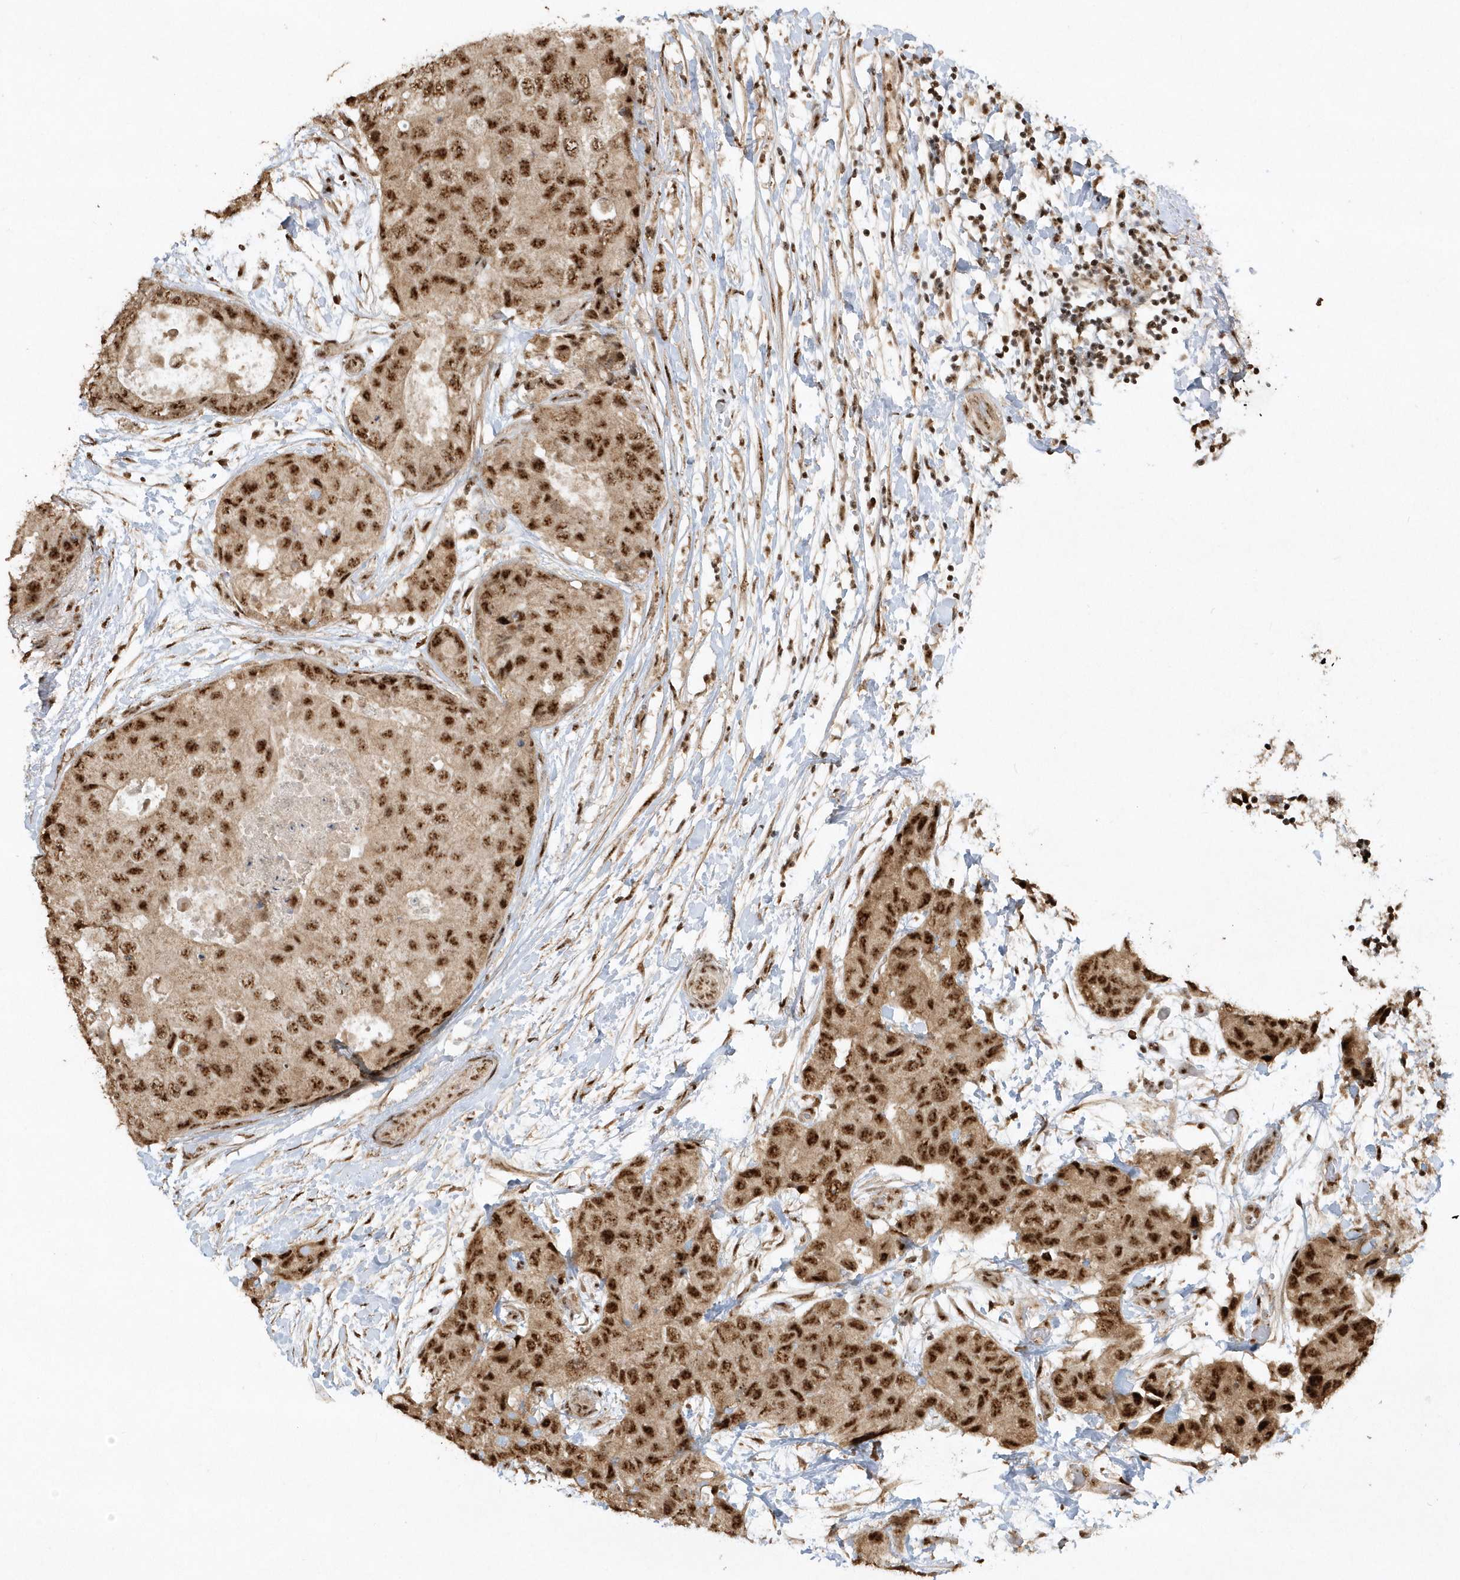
{"staining": {"intensity": "strong", "quantity": ">75%", "location": "nuclear"}, "tissue": "breast cancer", "cell_type": "Tumor cells", "image_type": "cancer", "snomed": [{"axis": "morphology", "description": "Duct carcinoma"}, {"axis": "topography", "description": "Breast"}], "caption": "Human breast cancer stained for a protein (brown) demonstrates strong nuclear positive staining in about >75% of tumor cells.", "gene": "POLR3B", "patient": {"sex": "female", "age": 62}}